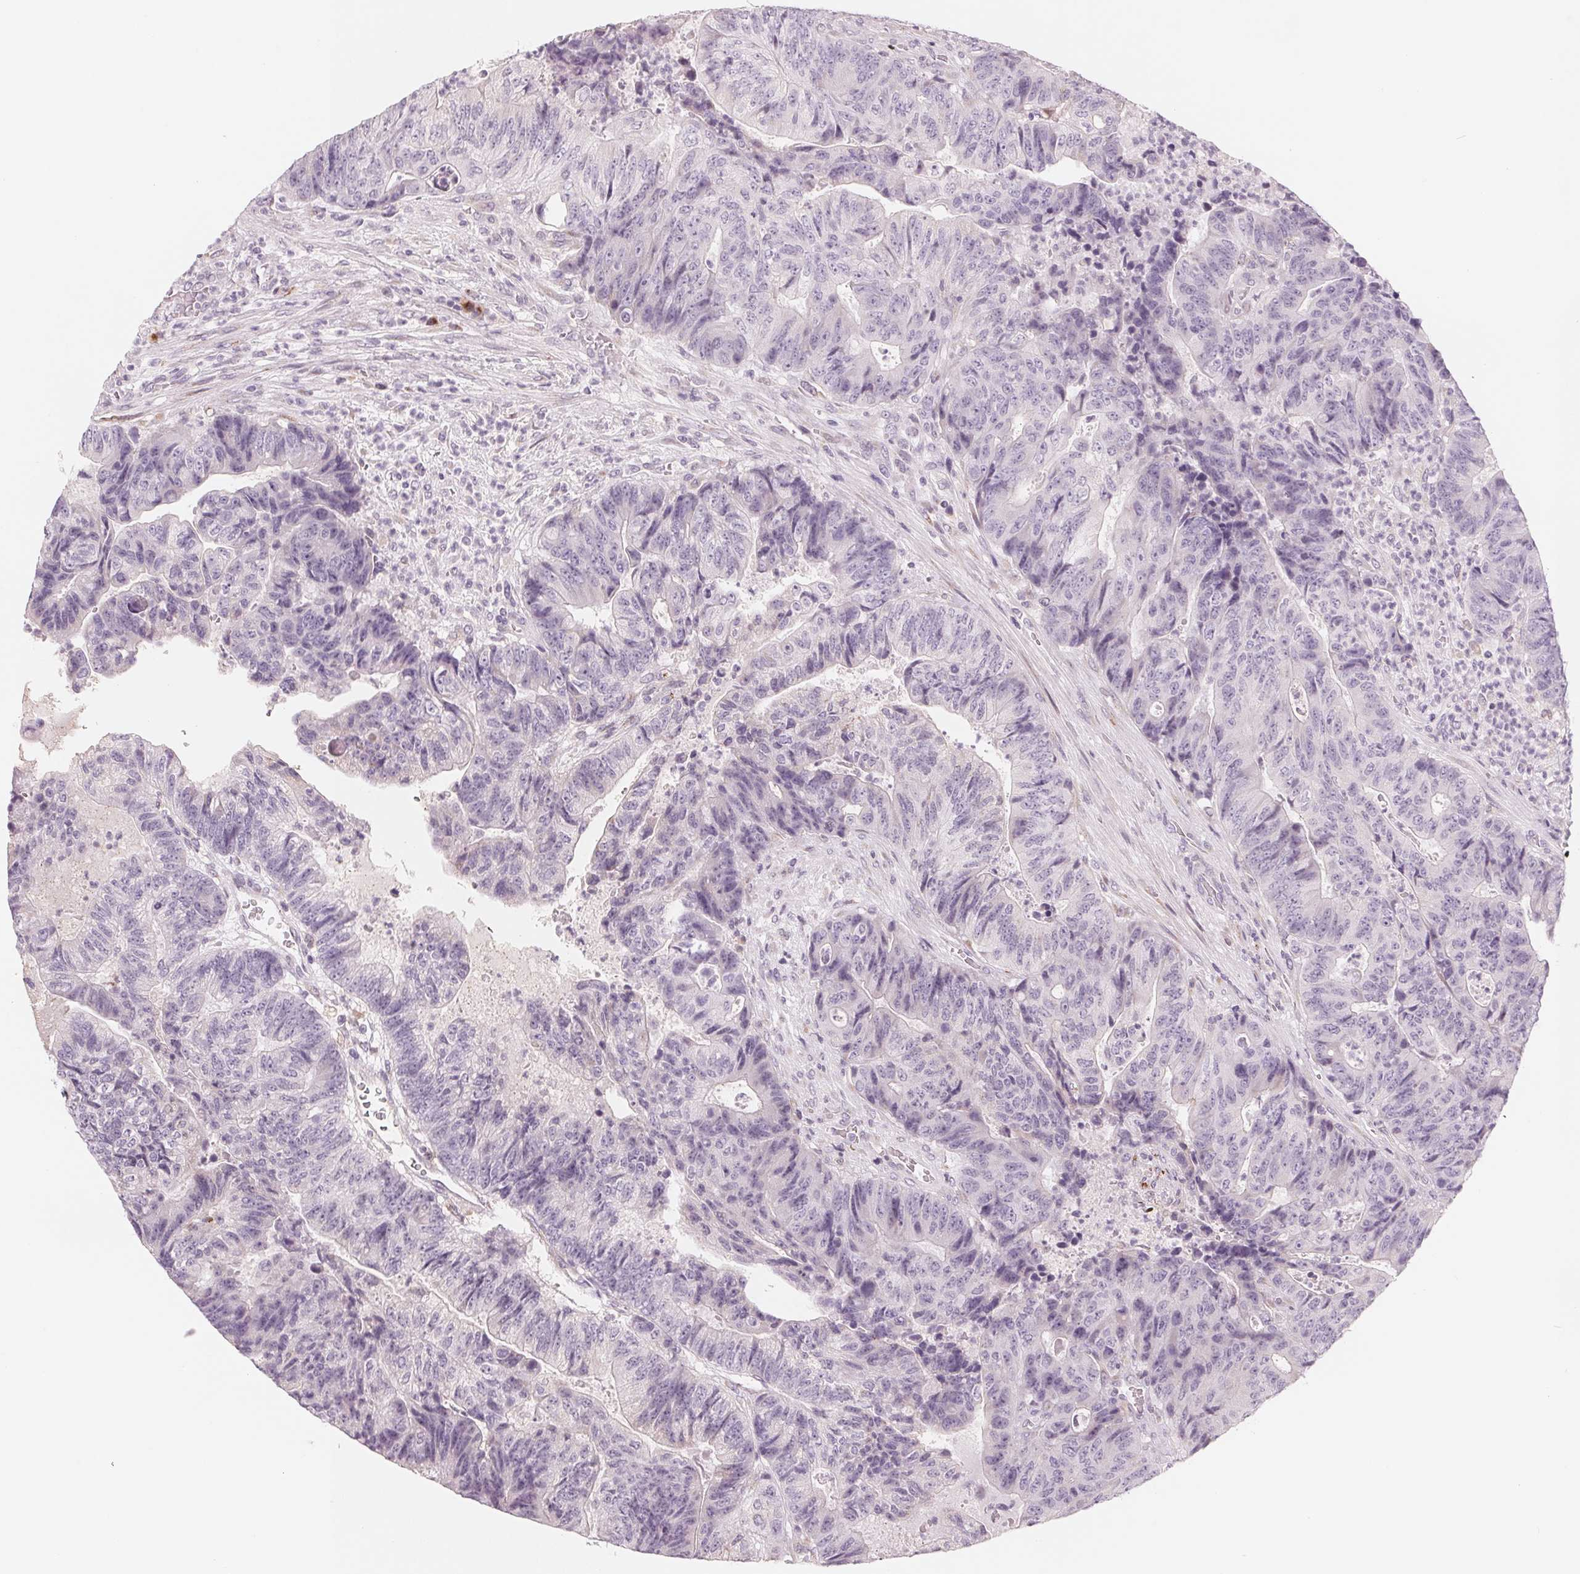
{"staining": {"intensity": "negative", "quantity": "none", "location": "none"}, "tissue": "colorectal cancer", "cell_type": "Tumor cells", "image_type": "cancer", "snomed": [{"axis": "morphology", "description": "Normal tissue, NOS"}, {"axis": "morphology", "description": "Adenocarcinoma, NOS"}, {"axis": "topography", "description": "Colon"}], "caption": "Protein analysis of colorectal adenocarcinoma demonstrates no significant expression in tumor cells. Nuclei are stained in blue.", "gene": "IL9R", "patient": {"sex": "female", "age": 48}}